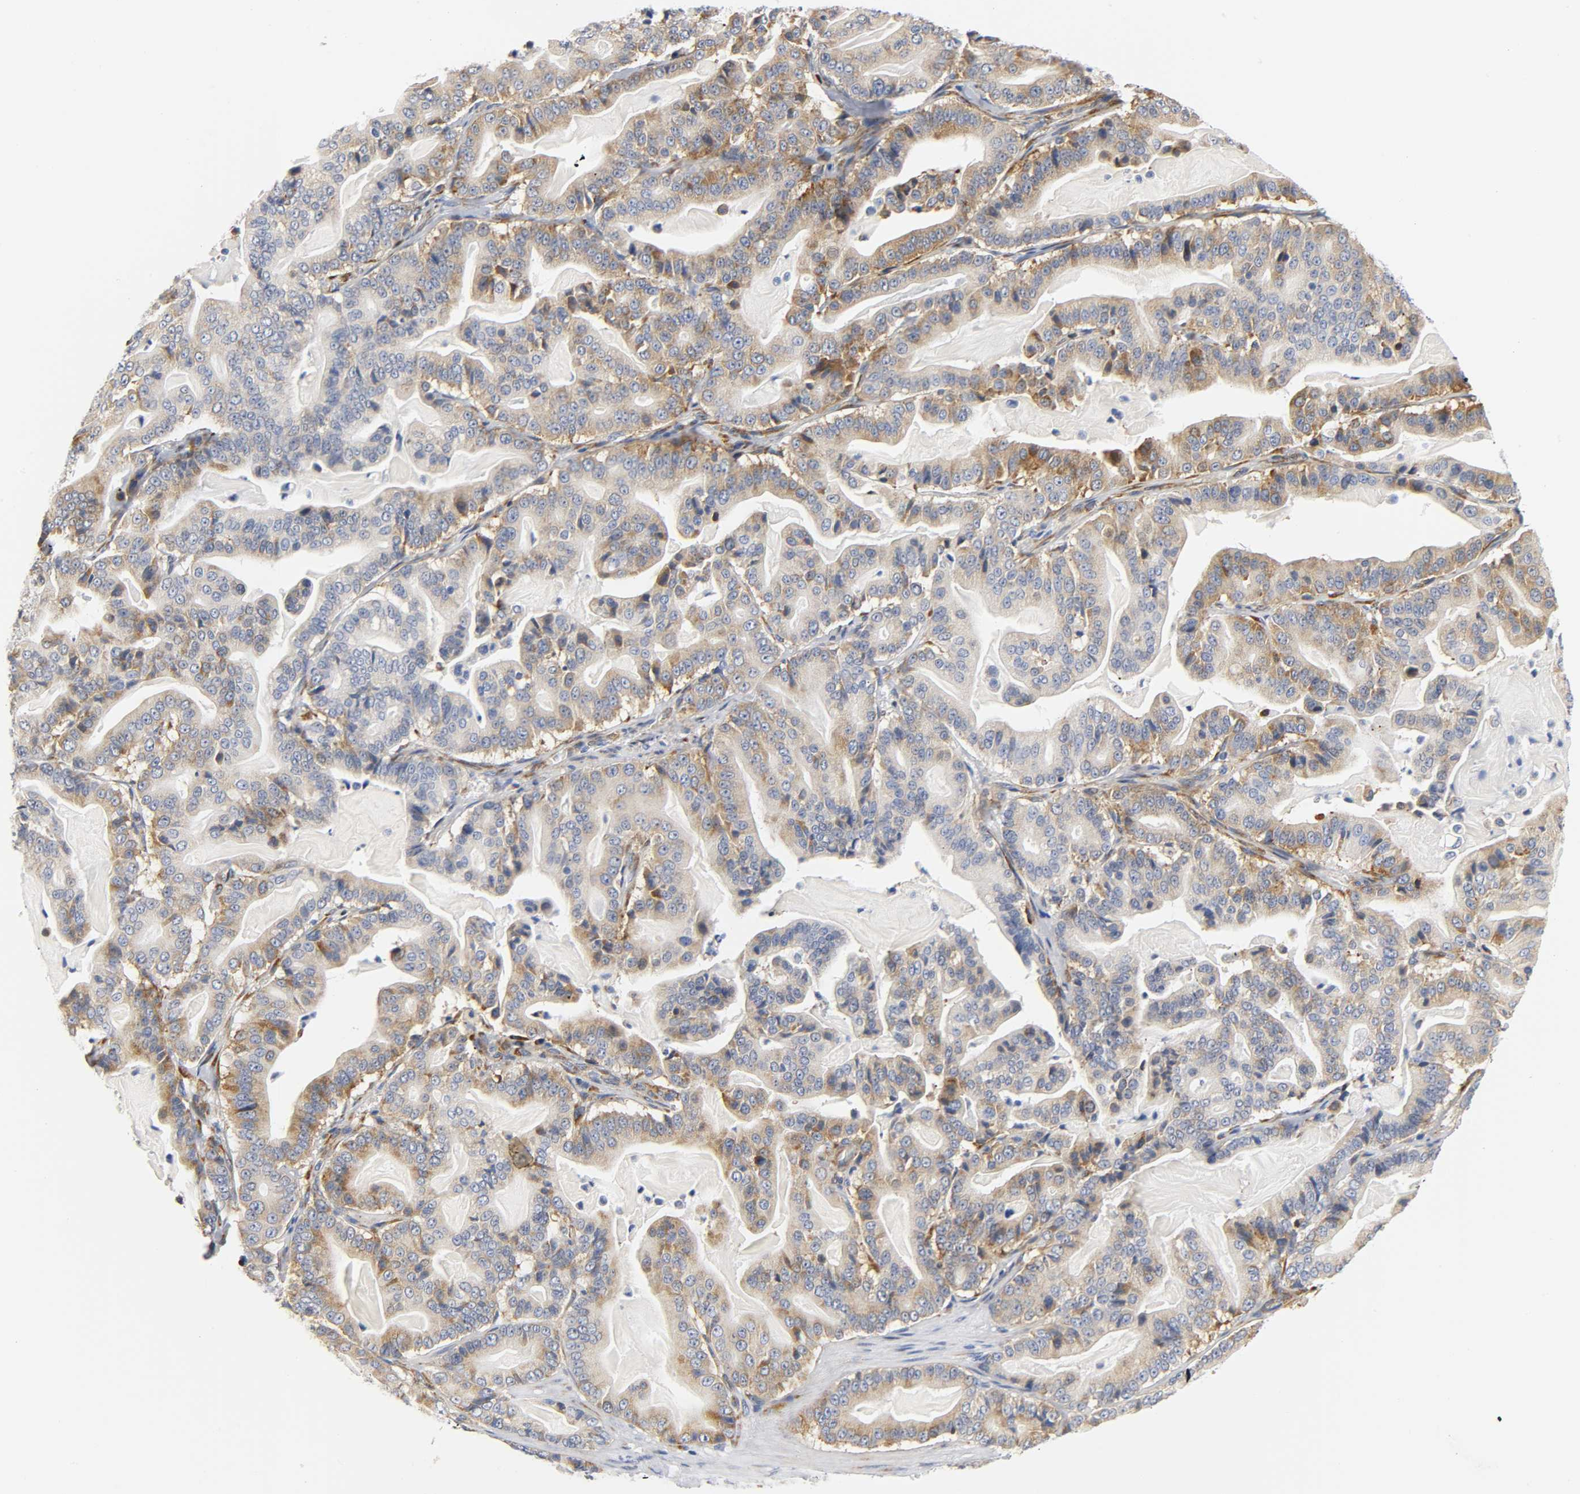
{"staining": {"intensity": "moderate", "quantity": "25%-75%", "location": "cytoplasmic/membranous"}, "tissue": "pancreatic cancer", "cell_type": "Tumor cells", "image_type": "cancer", "snomed": [{"axis": "morphology", "description": "Adenocarcinoma, NOS"}, {"axis": "topography", "description": "Pancreas"}], "caption": "The photomicrograph exhibits a brown stain indicating the presence of a protein in the cytoplasmic/membranous of tumor cells in adenocarcinoma (pancreatic).", "gene": "REL", "patient": {"sex": "male", "age": 63}}